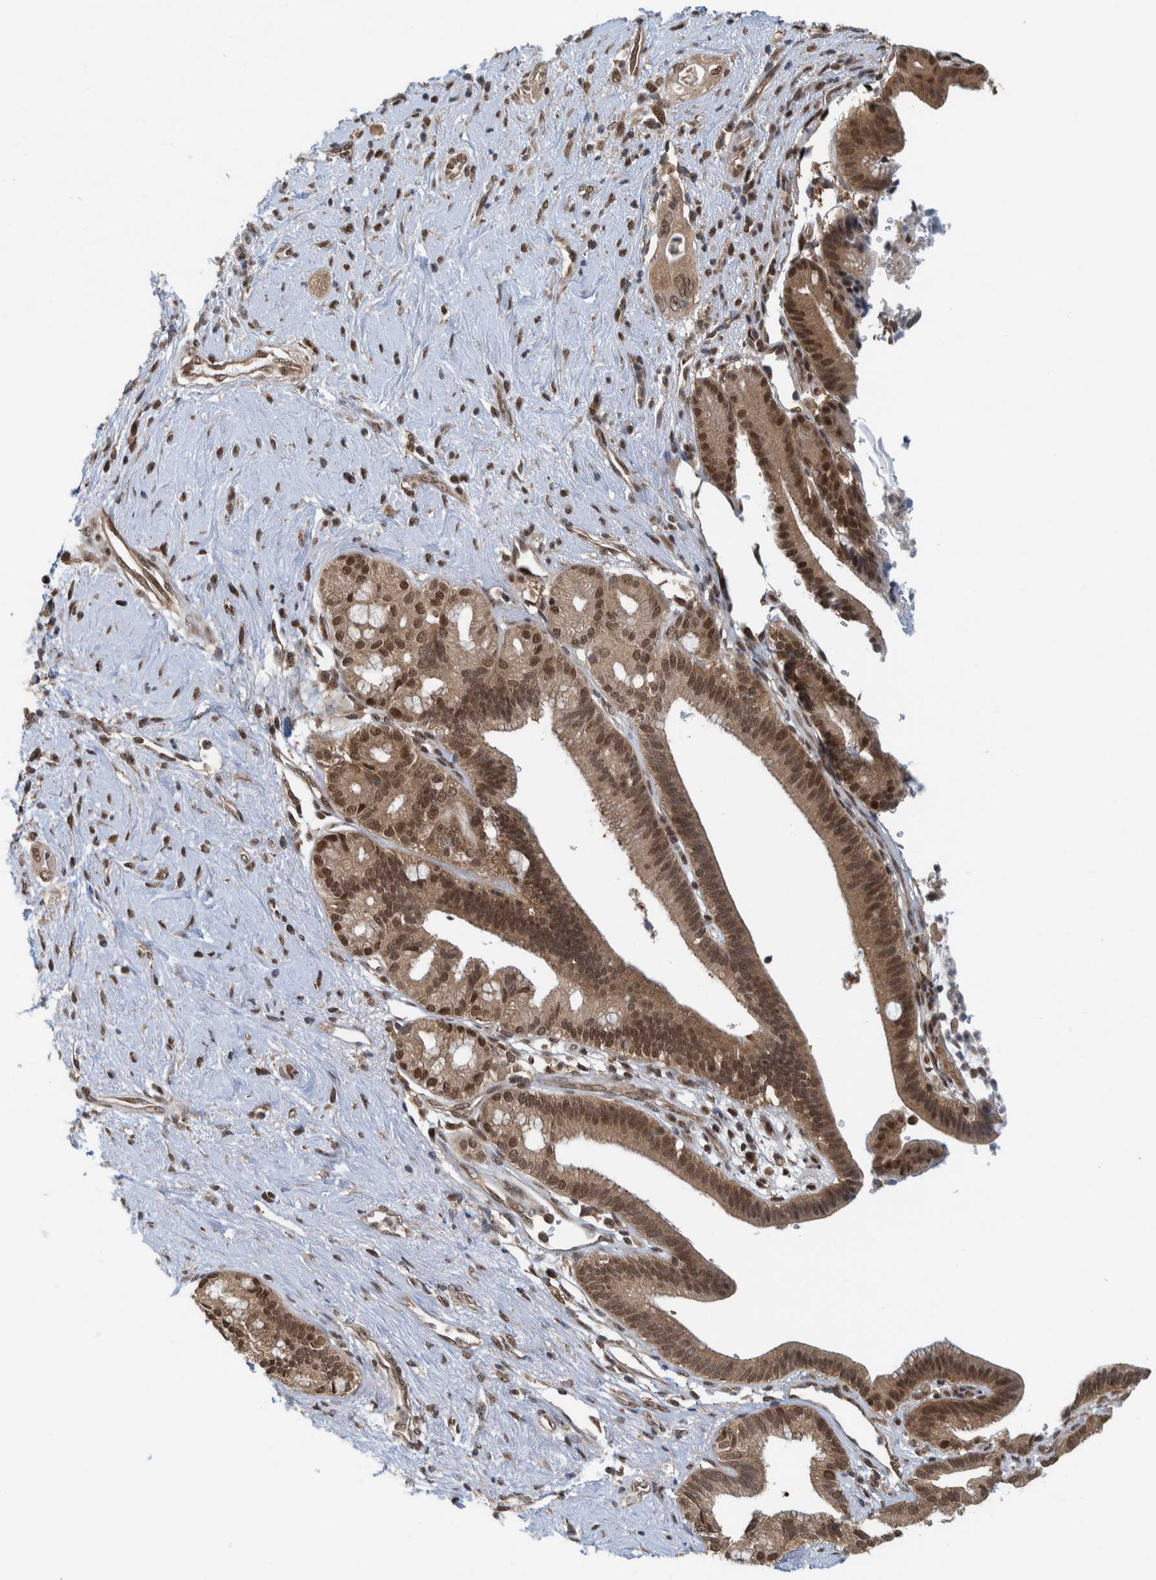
{"staining": {"intensity": "moderate", "quantity": ">75%", "location": "cytoplasmic/membranous,nuclear"}, "tissue": "pancreatic cancer", "cell_type": "Tumor cells", "image_type": "cancer", "snomed": [{"axis": "morphology", "description": "Adenocarcinoma, NOS"}, {"axis": "topography", "description": "Pancreas"}], "caption": "Immunohistochemical staining of human pancreatic cancer demonstrates moderate cytoplasmic/membranous and nuclear protein positivity in approximately >75% of tumor cells.", "gene": "COPS3", "patient": {"sex": "male", "age": 59}}